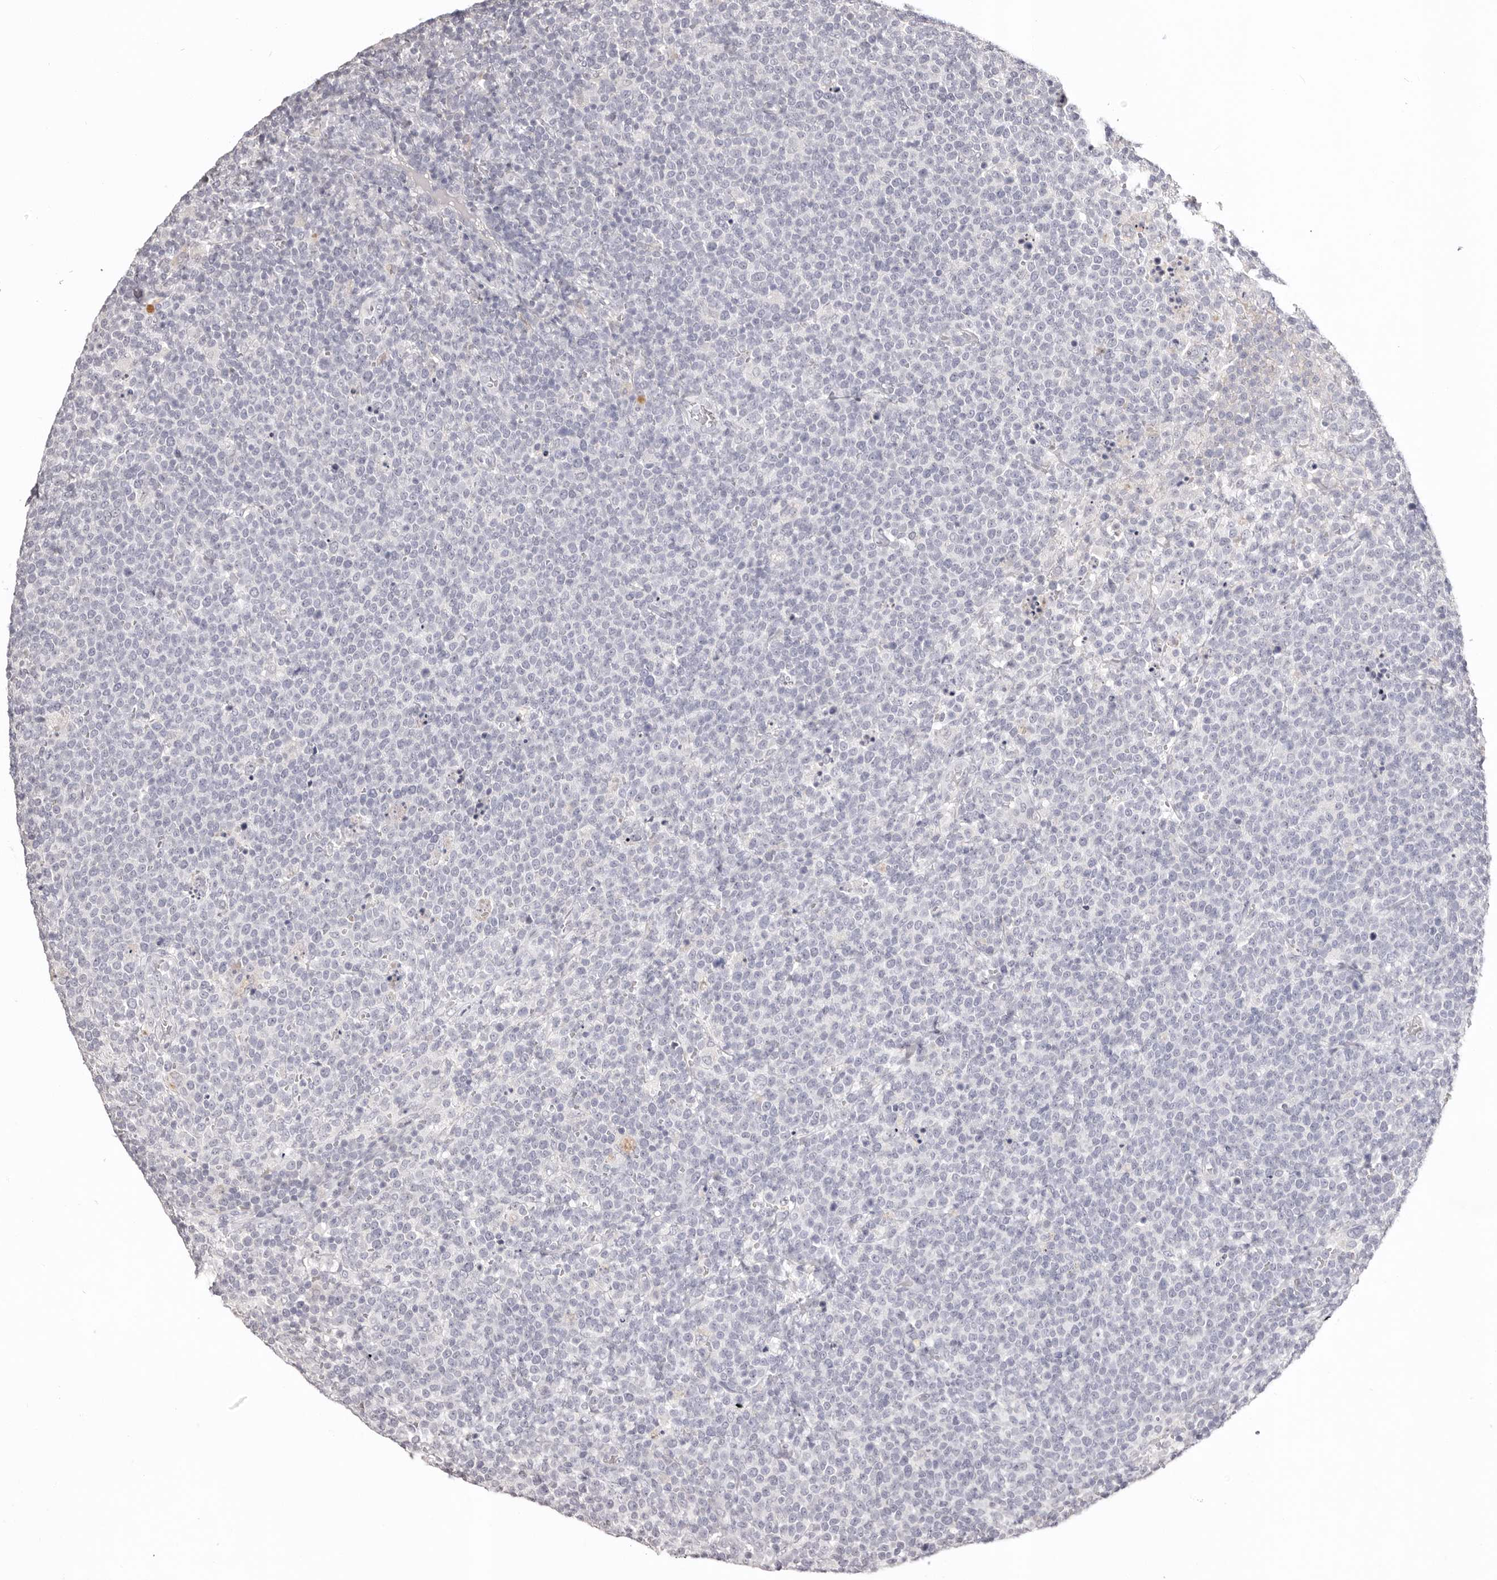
{"staining": {"intensity": "negative", "quantity": "none", "location": "none"}, "tissue": "lymphoma", "cell_type": "Tumor cells", "image_type": "cancer", "snomed": [{"axis": "morphology", "description": "Malignant lymphoma, non-Hodgkin's type, High grade"}, {"axis": "topography", "description": "Lymph node"}], "caption": "IHC image of neoplastic tissue: high-grade malignant lymphoma, non-Hodgkin's type stained with DAB (3,3'-diaminobenzidine) exhibits no significant protein staining in tumor cells.", "gene": "PCDHB6", "patient": {"sex": "male", "age": 61}}